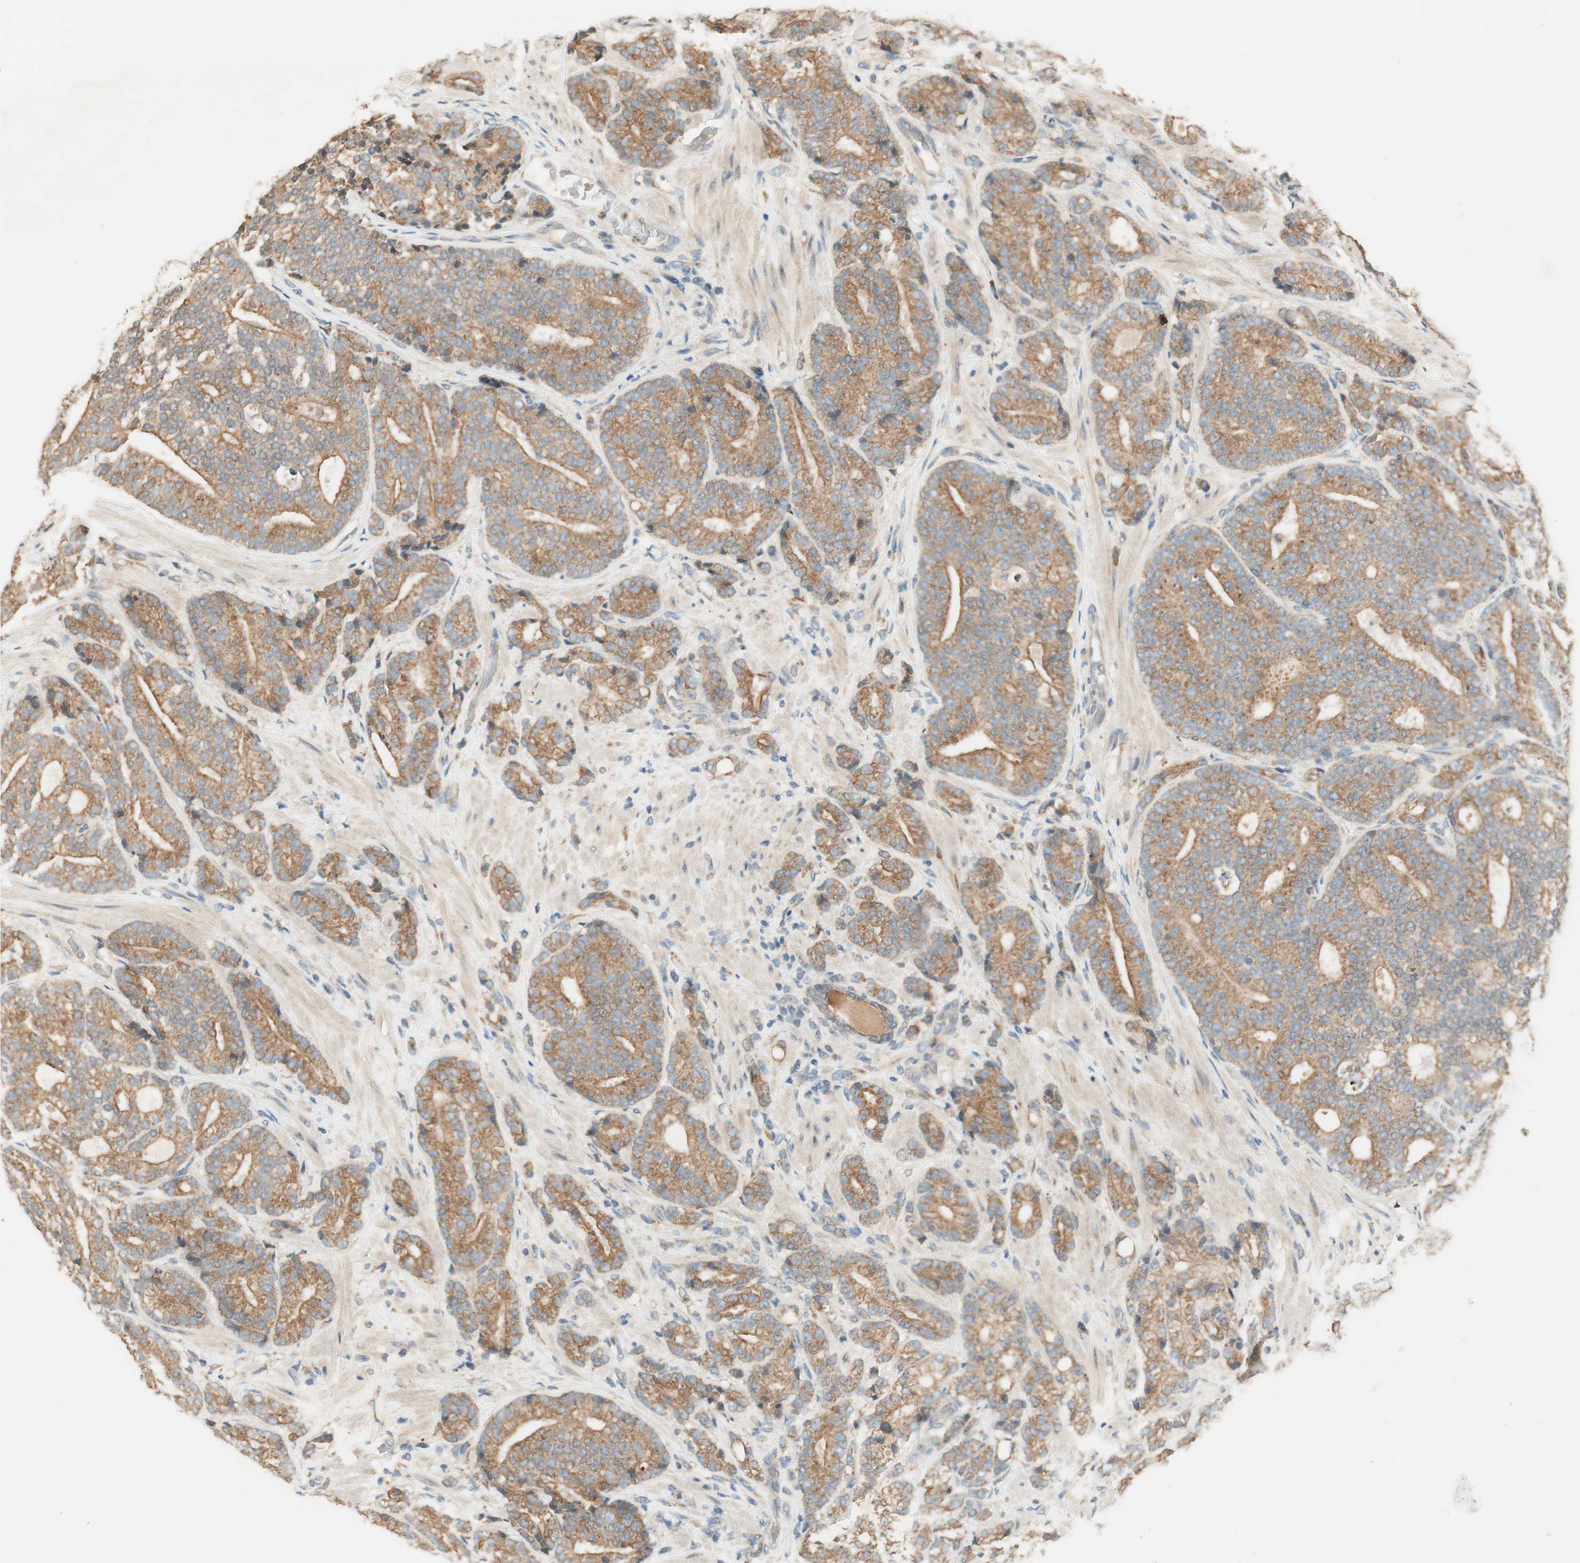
{"staining": {"intensity": "moderate", "quantity": ">75%", "location": "cytoplasmic/membranous"}, "tissue": "prostate cancer", "cell_type": "Tumor cells", "image_type": "cancer", "snomed": [{"axis": "morphology", "description": "Adenocarcinoma, High grade"}, {"axis": "topography", "description": "Prostate"}], "caption": "Human high-grade adenocarcinoma (prostate) stained with a protein marker displays moderate staining in tumor cells.", "gene": "CLCN2", "patient": {"sex": "male", "age": 61}}